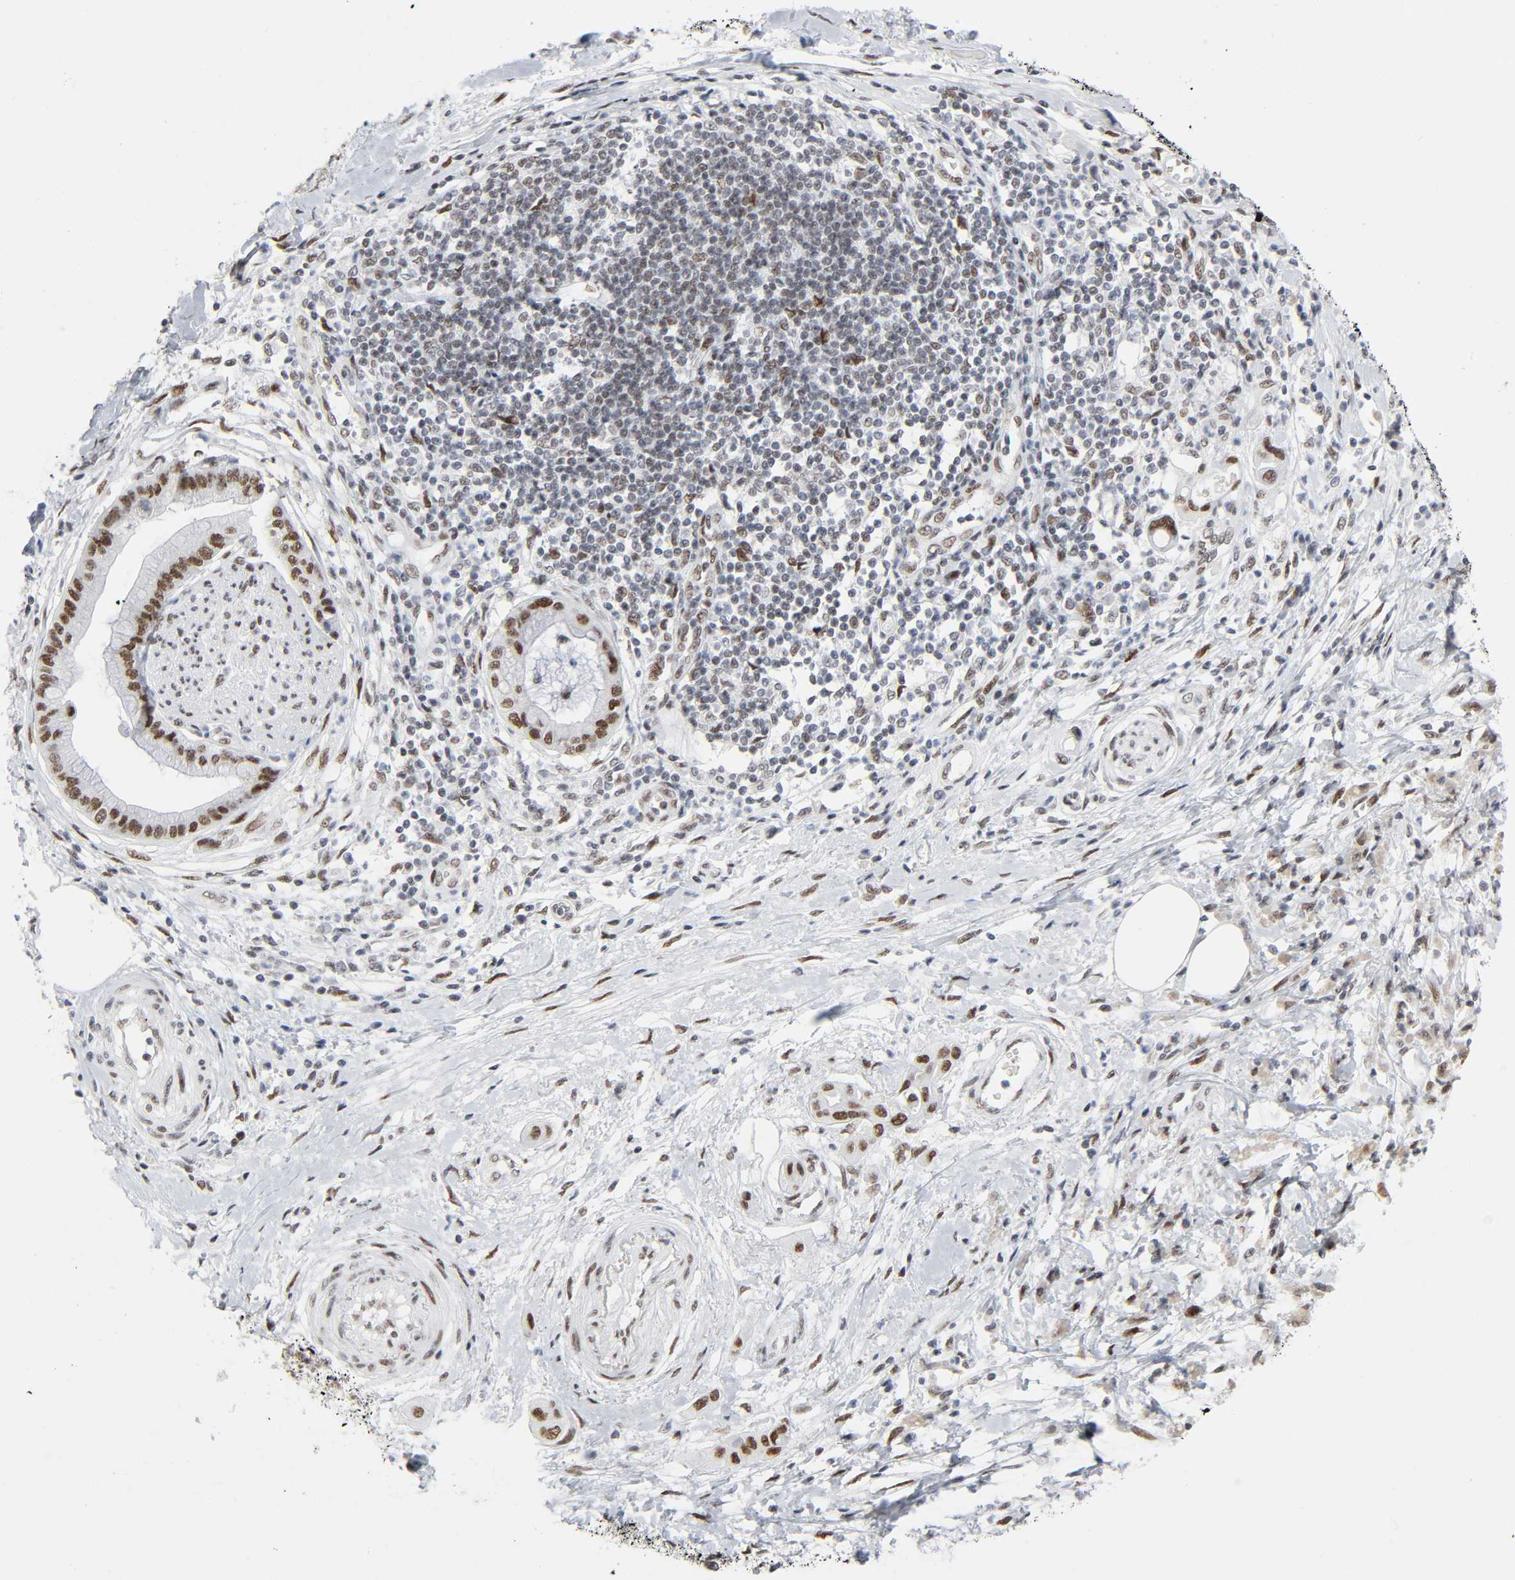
{"staining": {"intensity": "moderate", "quantity": ">75%", "location": "nuclear"}, "tissue": "pancreatic cancer", "cell_type": "Tumor cells", "image_type": "cancer", "snomed": [{"axis": "morphology", "description": "Adenocarcinoma, NOS"}, {"axis": "morphology", "description": "Adenocarcinoma, metastatic, NOS"}, {"axis": "topography", "description": "Lymph node"}, {"axis": "topography", "description": "Pancreas"}, {"axis": "topography", "description": "Duodenum"}], "caption": "Moderate nuclear protein expression is identified in approximately >75% of tumor cells in pancreatic cancer (metastatic adenocarcinoma). (DAB = brown stain, brightfield microscopy at high magnification).", "gene": "HSF1", "patient": {"sex": "female", "age": 64}}